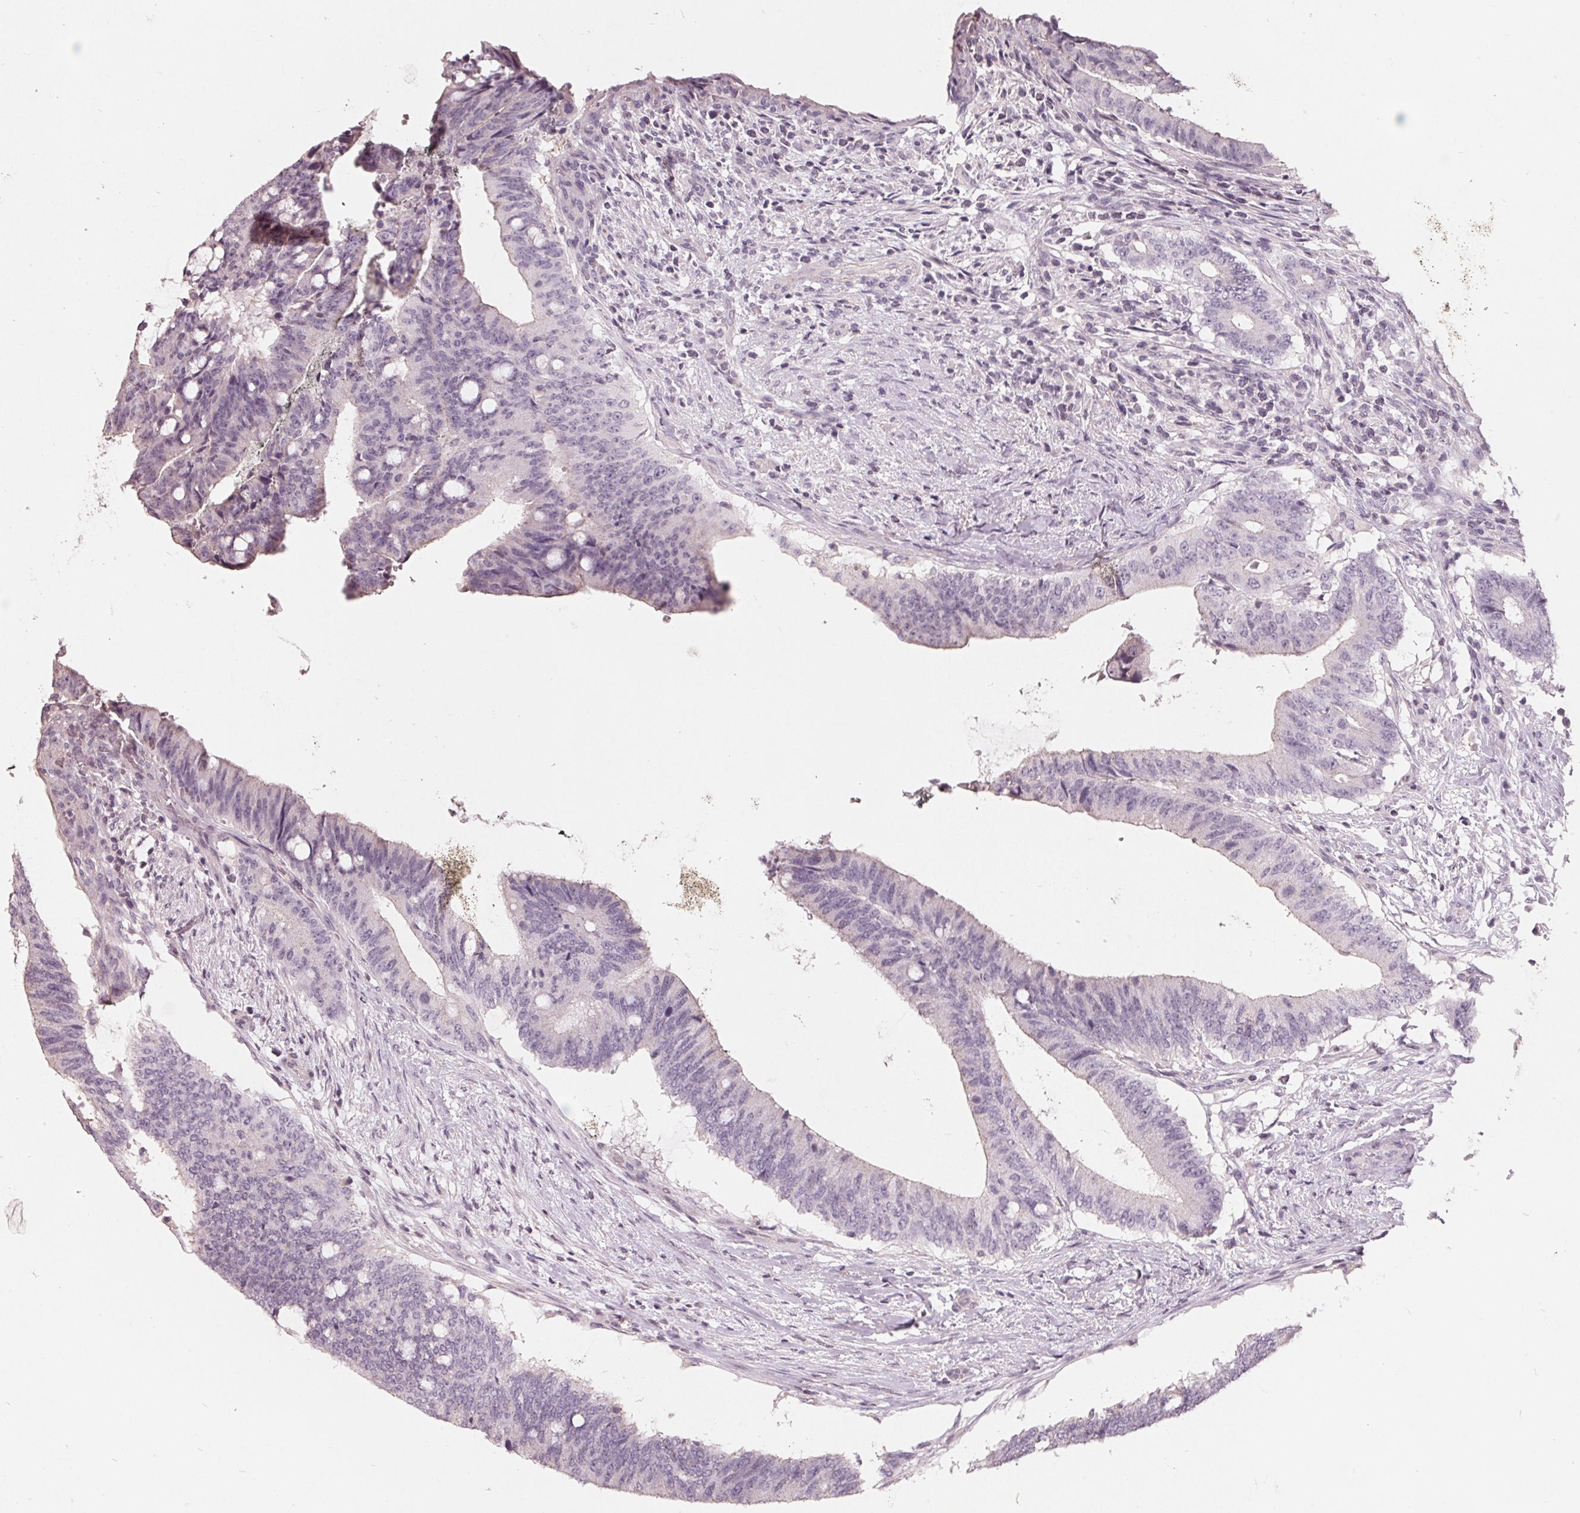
{"staining": {"intensity": "negative", "quantity": "none", "location": "none"}, "tissue": "colorectal cancer", "cell_type": "Tumor cells", "image_type": "cancer", "snomed": [{"axis": "morphology", "description": "Adenocarcinoma, NOS"}, {"axis": "topography", "description": "Colon"}], "caption": "Image shows no protein positivity in tumor cells of colorectal cancer tissue. (DAB (3,3'-diaminobenzidine) immunohistochemistry visualized using brightfield microscopy, high magnification).", "gene": "FTCD", "patient": {"sex": "female", "age": 43}}